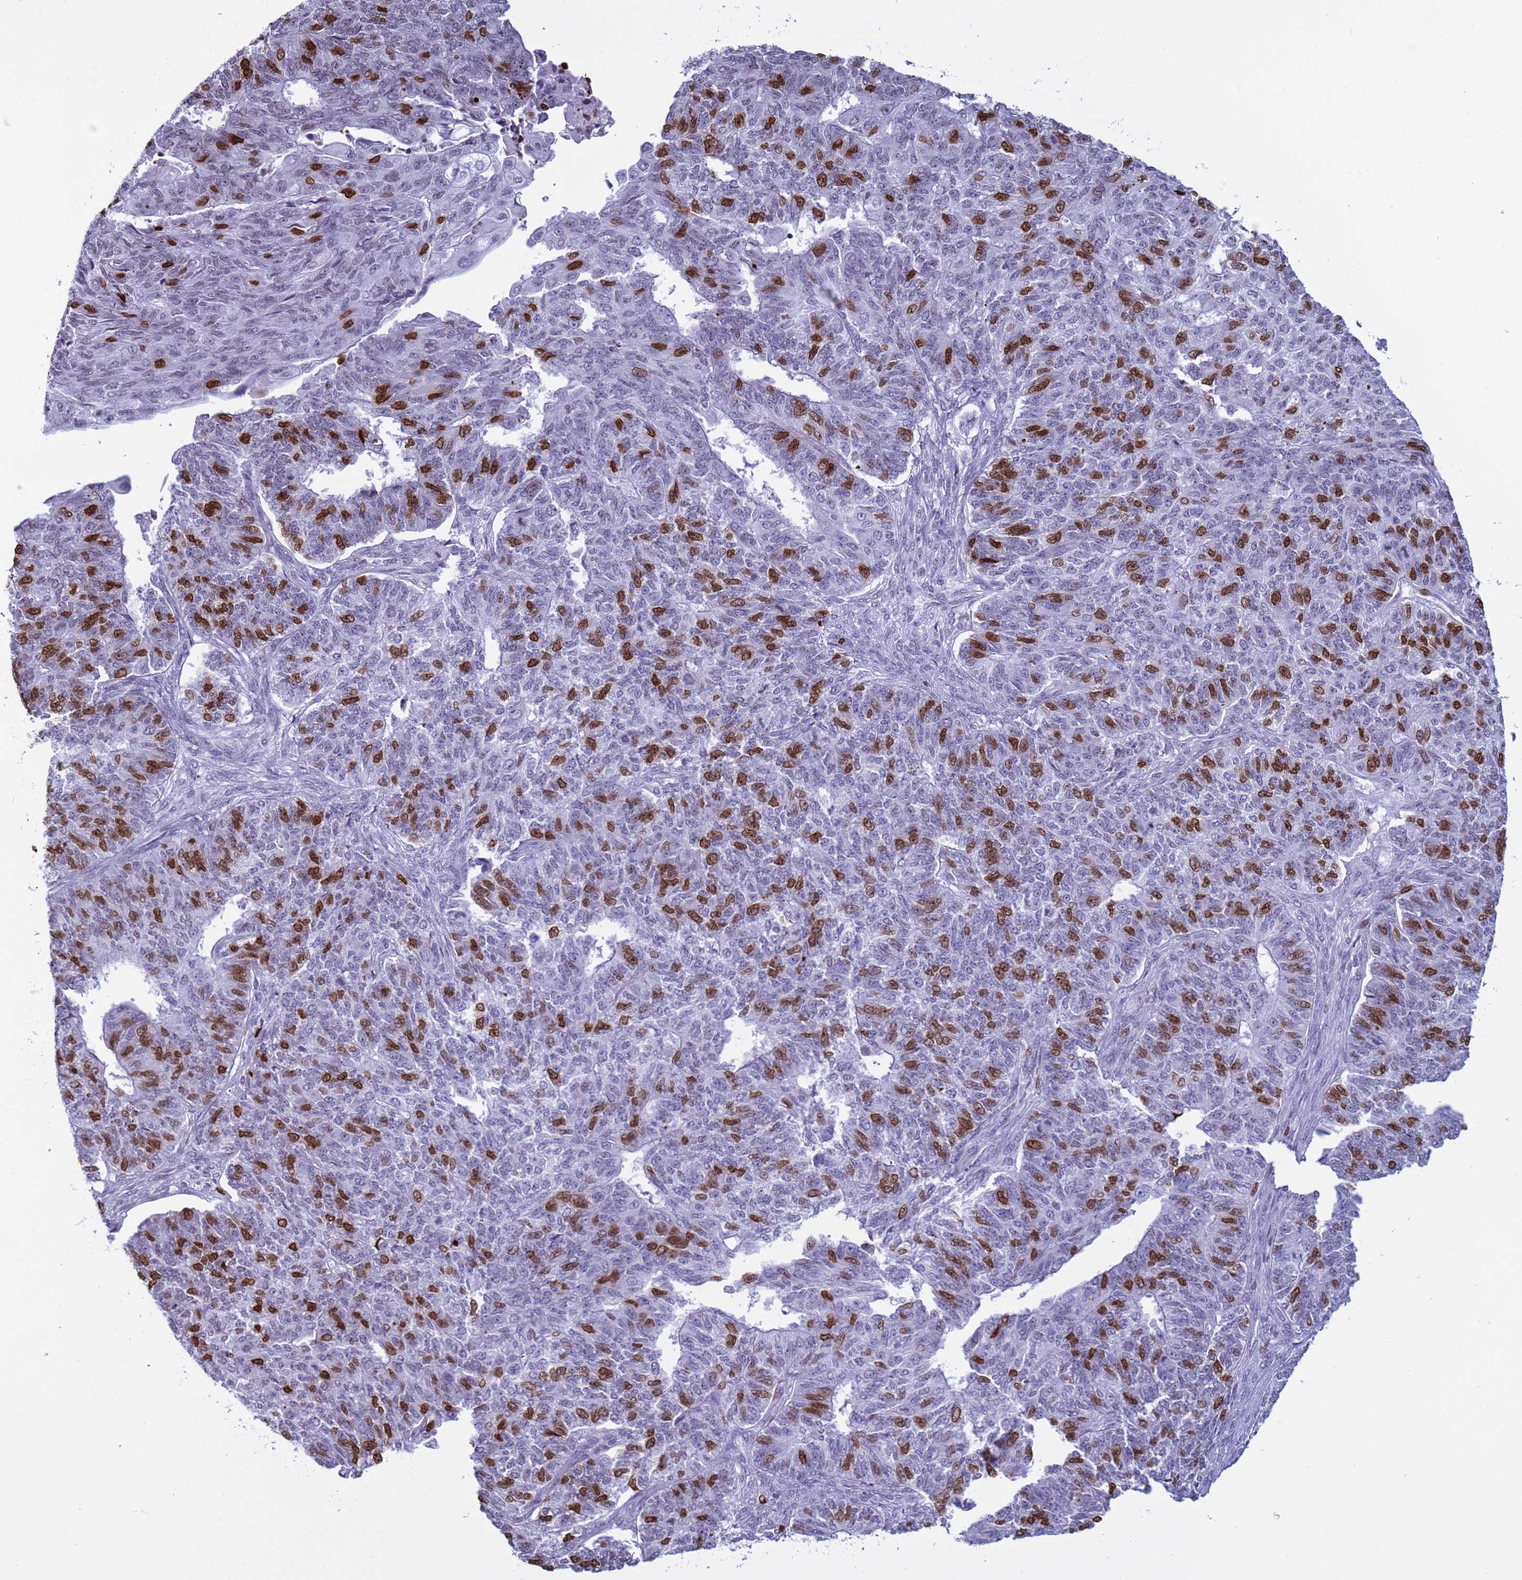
{"staining": {"intensity": "strong", "quantity": "25%-75%", "location": "nuclear"}, "tissue": "endometrial cancer", "cell_type": "Tumor cells", "image_type": "cancer", "snomed": [{"axis": "morphology", "description": "Adenocarcinoma, NOS"}, {"axis": "topography", "description": "Endometrium"}], "caption": "The histopathology image demonstrates immunohistochemical staining of adenocarcinoma (endometrial). There is strong nuclear expression is appreciated in about 25%-75% of tumor cells.", "gene": "H4C8", "patient": {"sex": "female", "age": 32}}